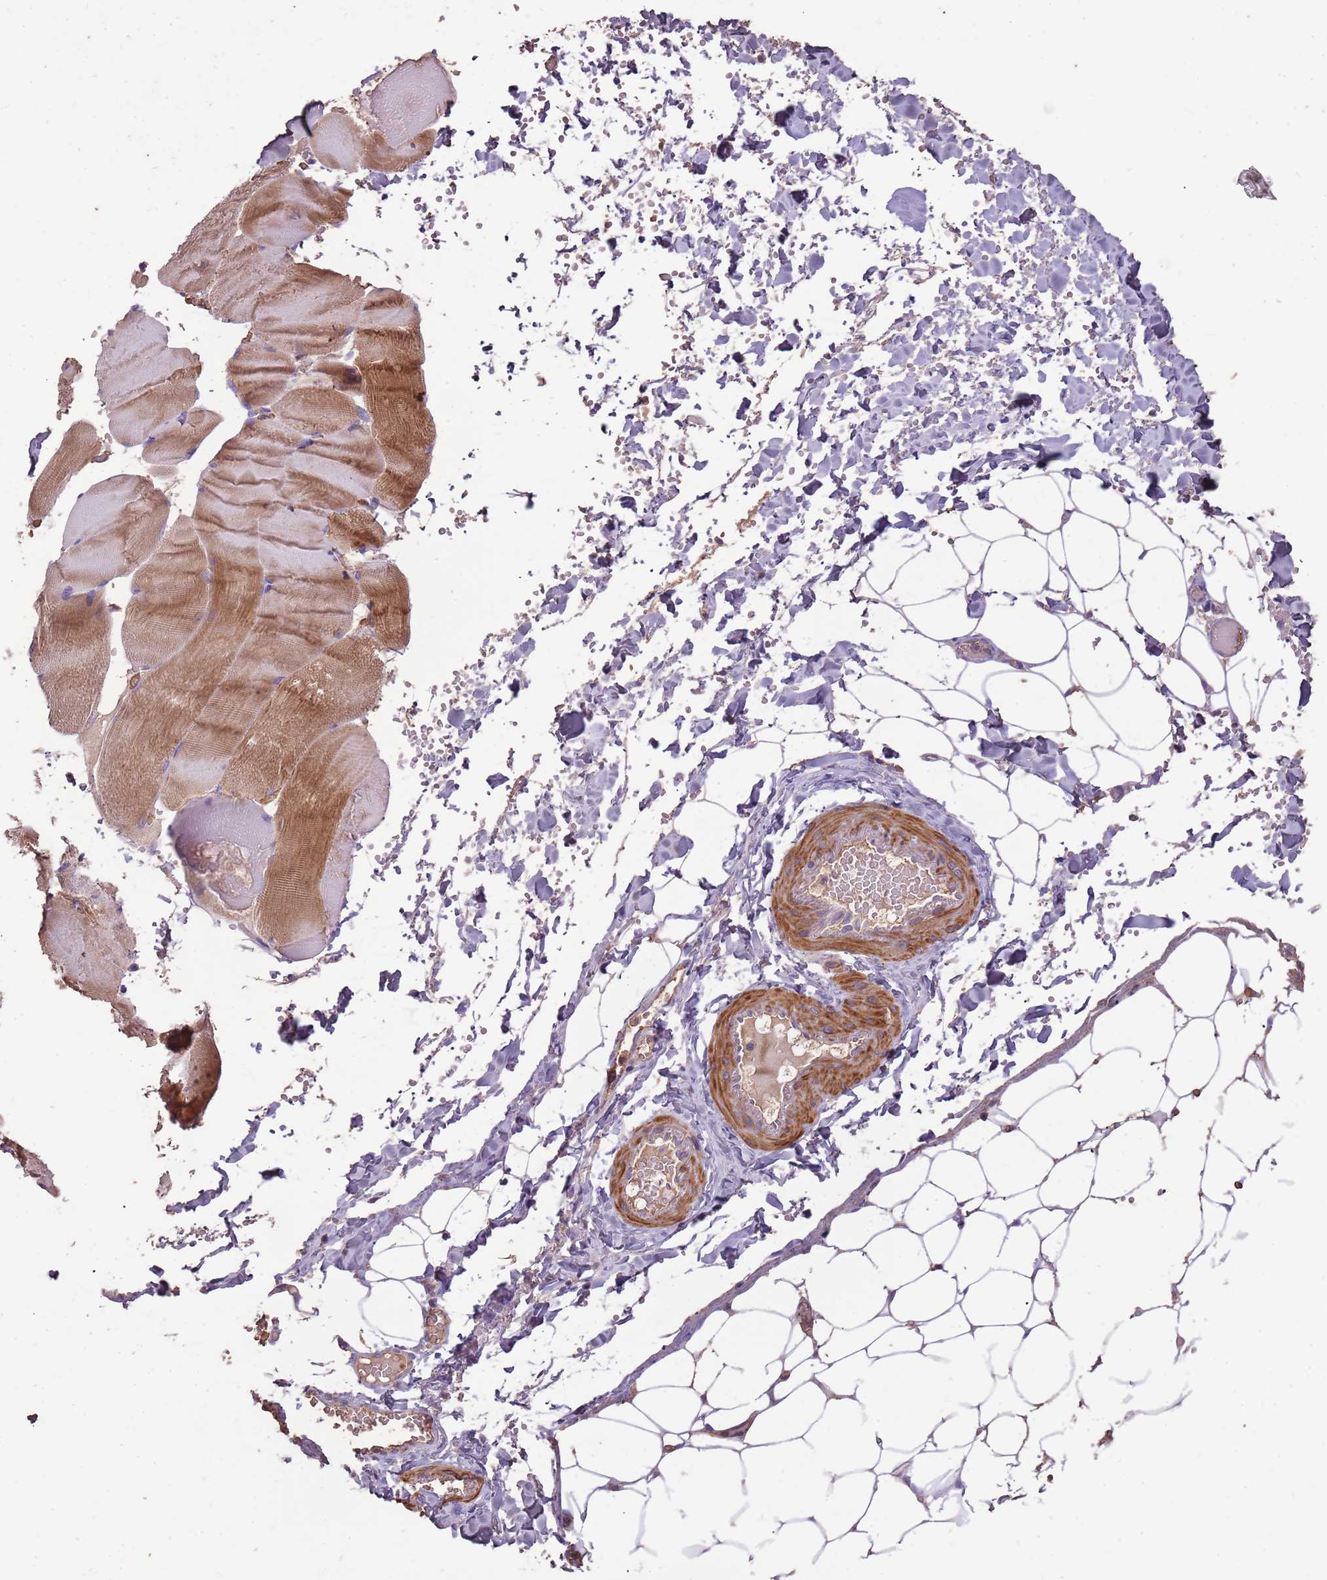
{"staining": {"intensity": "weak", "quantity": "25%-75%", "location": "cytoplasmic/membranous"}, "tissue": "adipose tissue", "cell_type": "Adipocytes", "image_type": "normal", "snomed": [{"axis": "morphology", "description": "Normal tissue, NOS"}, {"axis": "topography", "description": "Skeletal muscle"}, {"axis": "topography", "description": "Peripheral nerve tissue"}], "caption": "Immunohistochemistry of benign human adipose tissue shows low levels of weak cytoplasmic/membranous positivity in approximately 25%-75% of adipocytes.", "gene": "FECH", "patient": {"sex": "female", "age": 55}}